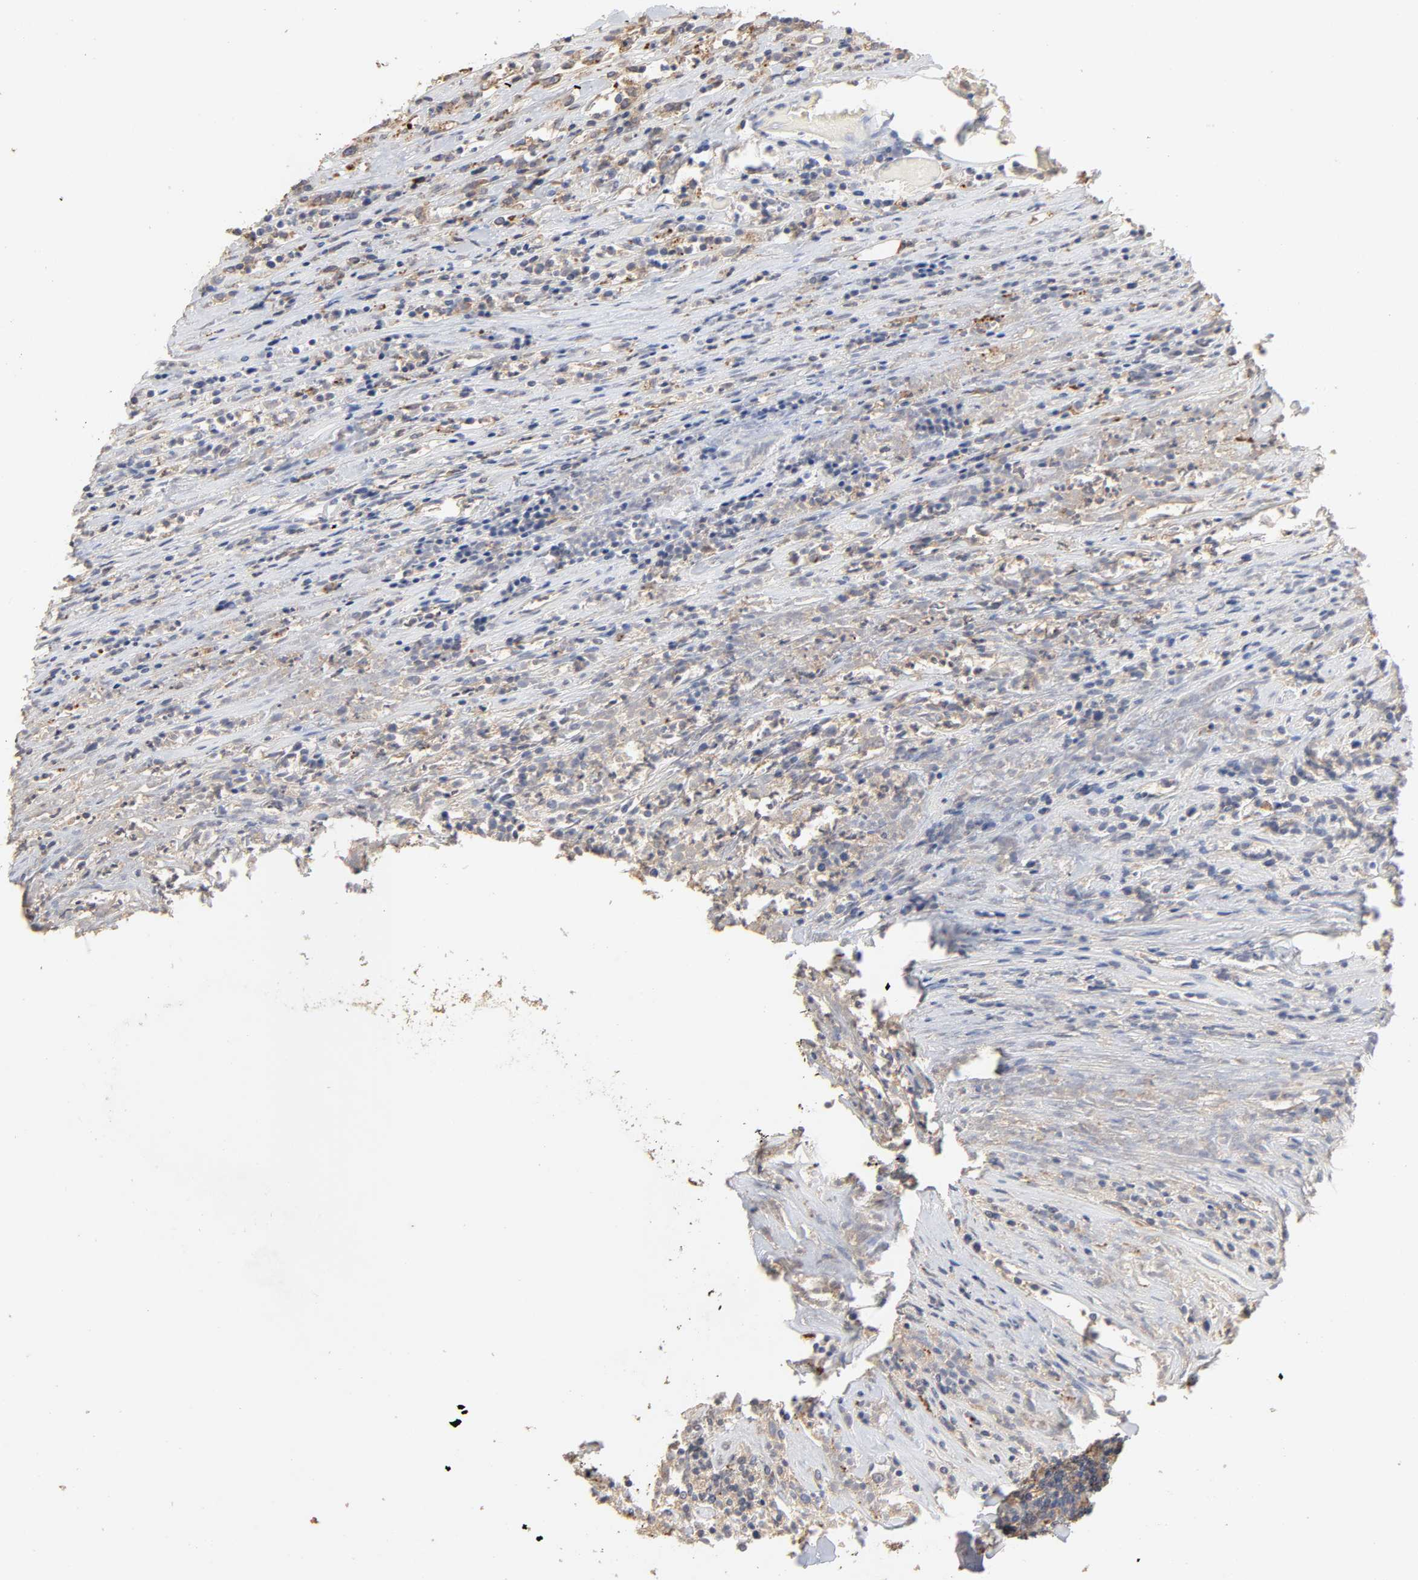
{"staining": {"intensity": "weak", "quantity": "25%-75%", "location": "cytoplasmic/membranous"}, "tissue": "lymphoma", "cell_type": "Tumor cells", "image_type": "cancer", "snomed": [{"axis": "morphology", "description": "Malignant lymphoma, non-Hodgkin's type, High grade"}, {"axis": "topography", "description": "Lymph node"}], "caption": "Lymphoma was stained to show a protein in brown. There is low levels of weak cytoplasmic/membranous expression in approximately 25%-75% of tumor cells. The staining is performed using DAB (3,3'-diaminobenzidine) brown chromogen to label protein expression. The nuclei are counter-stained blue using hematoxylin.", "gene": "EIF4G2", "patient": {"sex": "female", "age": 73}}